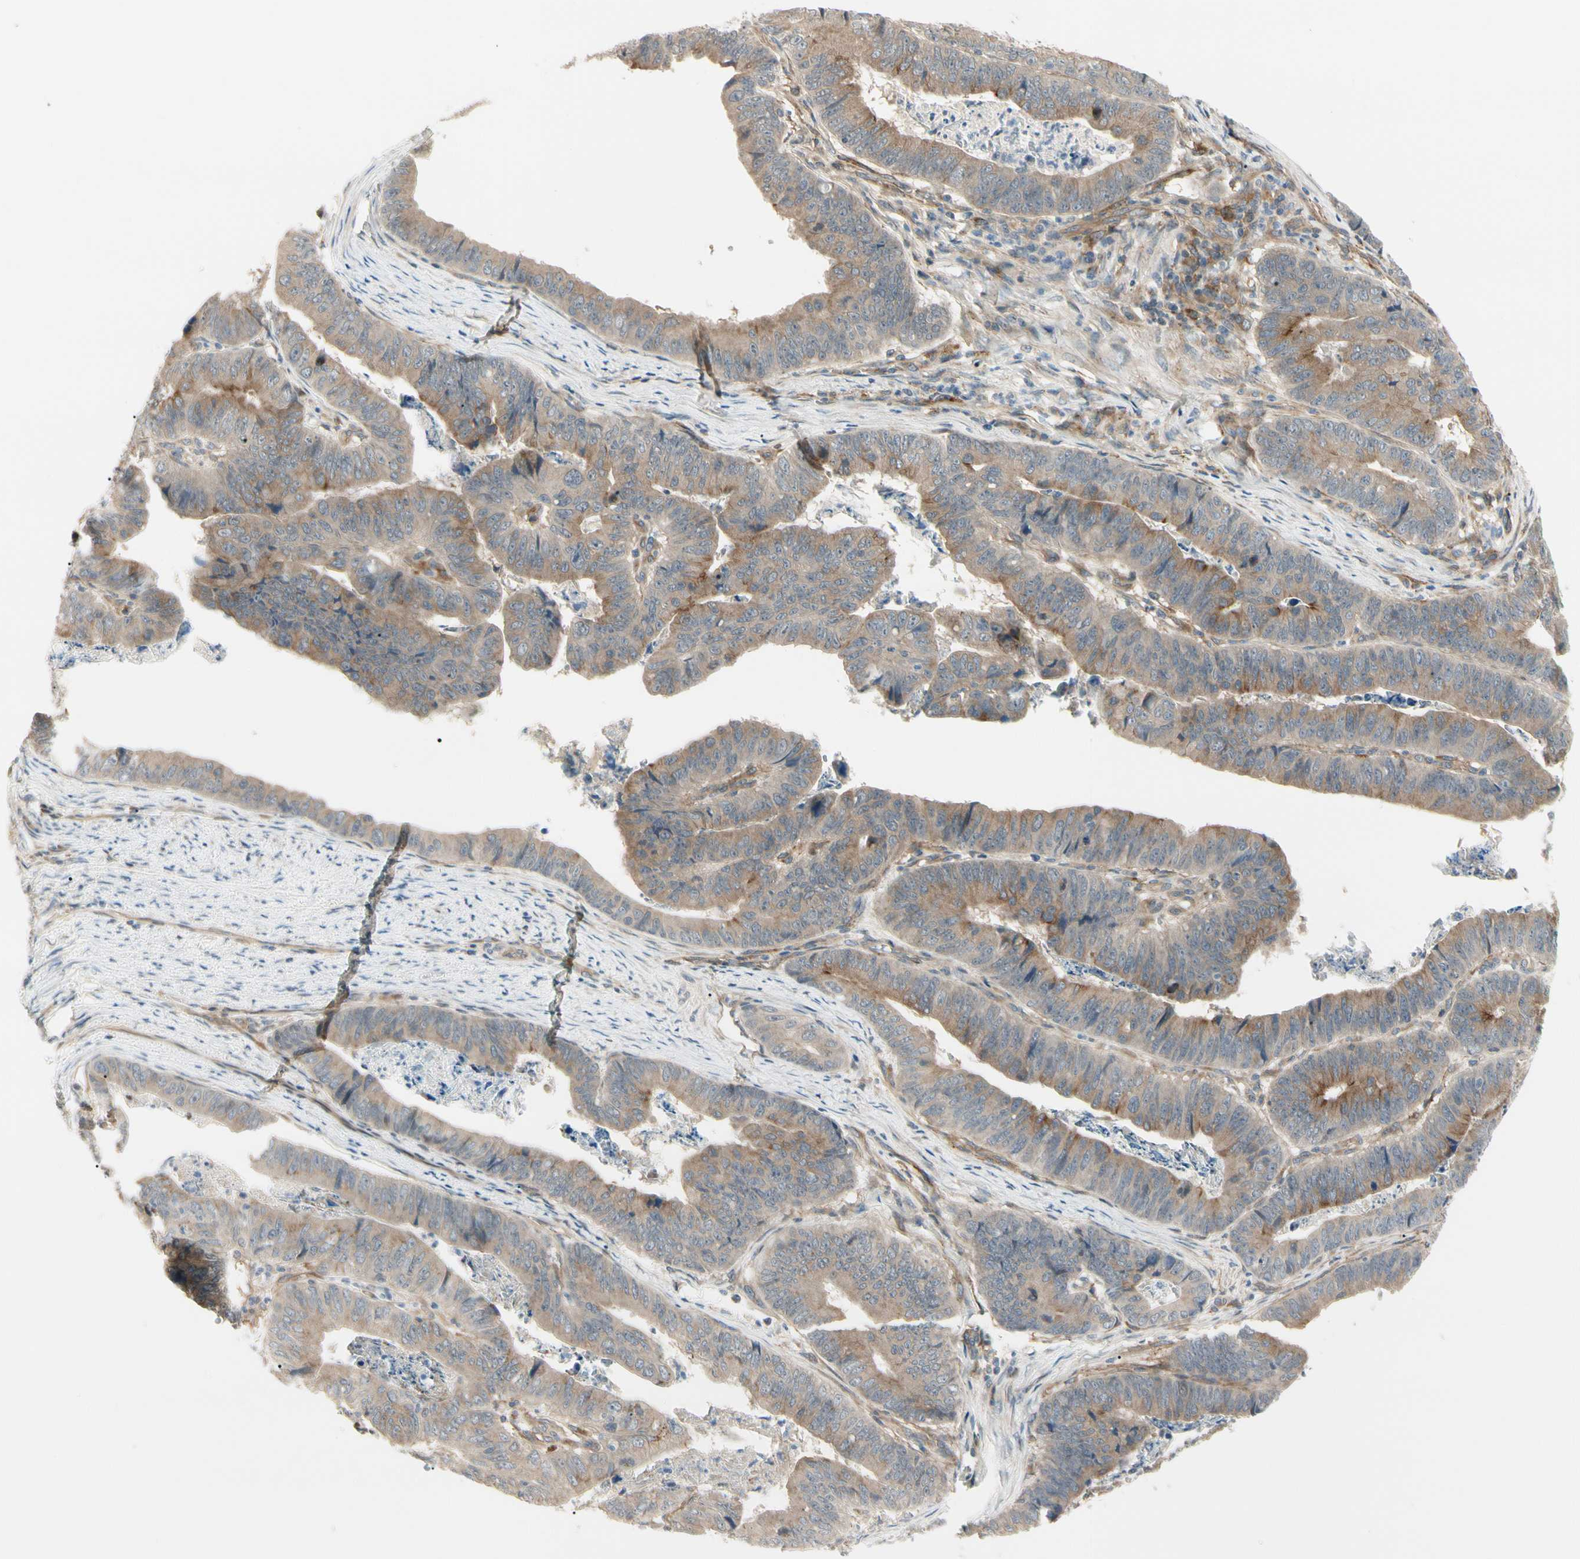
{"staining": {"intensity": "moderate", "quantity": ">75%", "location": "cytoplasmic/membranous"}, "tissue": "stomach cancer", "cell_type": "Tumor cells", "image_type": "cancer", "snomed": [{"axis": "morphology", "description": "Adenocarcinoma, NOS"}, {"axis": "topography", "description": "Stomach, lower"}], "caption": "This image exhibits immunohistochemistry staining of stomach cancer (adenocarcinoma), with medium moderate cytoplasmic/membranous positivity in approximately >75% of tumor cells.", "gene": "F2R", "patient": {"sex": "male", "age": 77}}